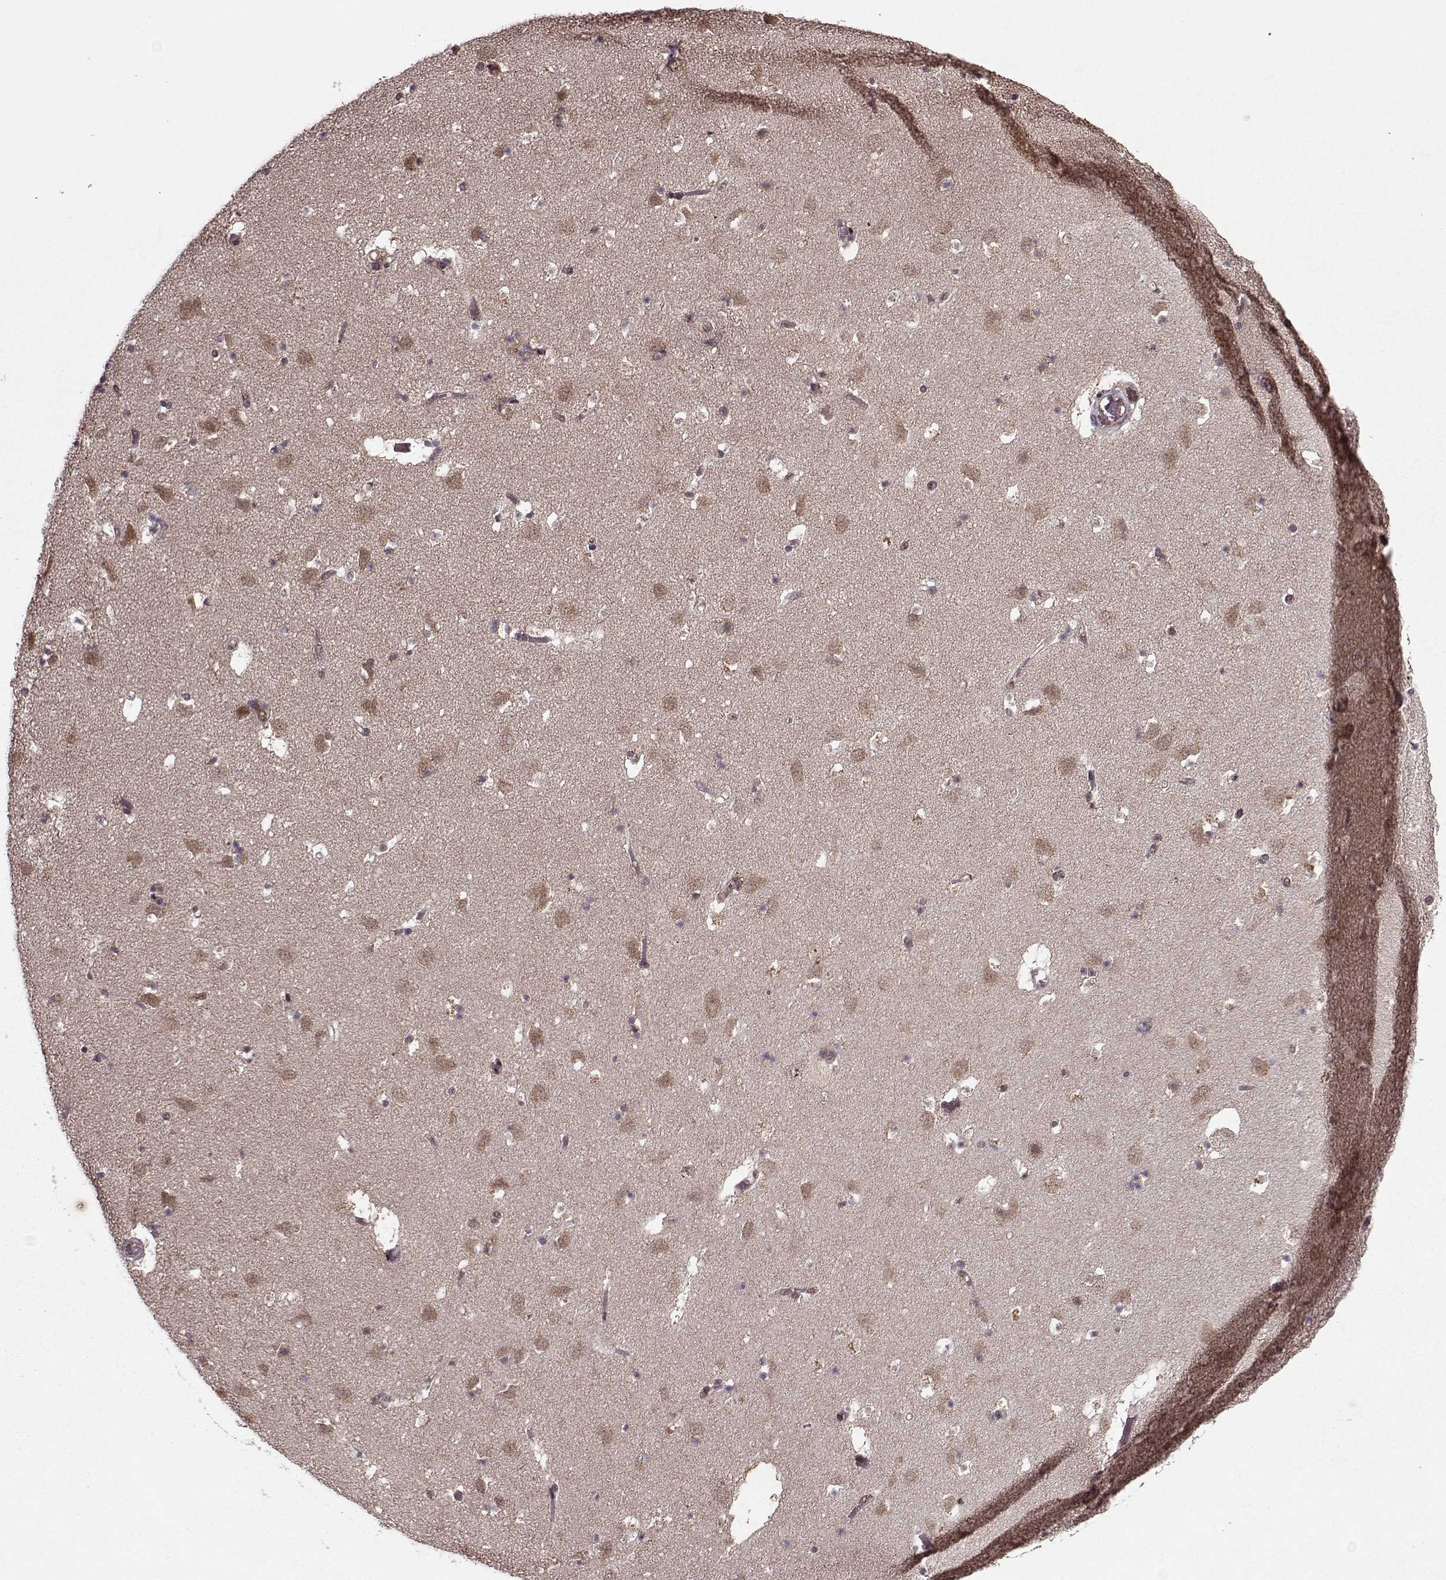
{"staining": {"intensity": "moderate", "quantity": "<25%", "location": "nuclear"}, "tissue": "caudate", "cell_type": "Glial cells", "image_type": "normal", "snomed": [{"axis": "morphology", "description": "Normal tissue, NOS"}, {"axis": "topography", "description": "Lateral ventricle wall"}], "caption": "Protein expression by immunohistochemistry (IHC) exhibits moderate nuclear positivity in about <25% of glial cells in unremarkable caudate.", "gene": "PSMA7", "patient": {"sex": "female", "age": 42}}